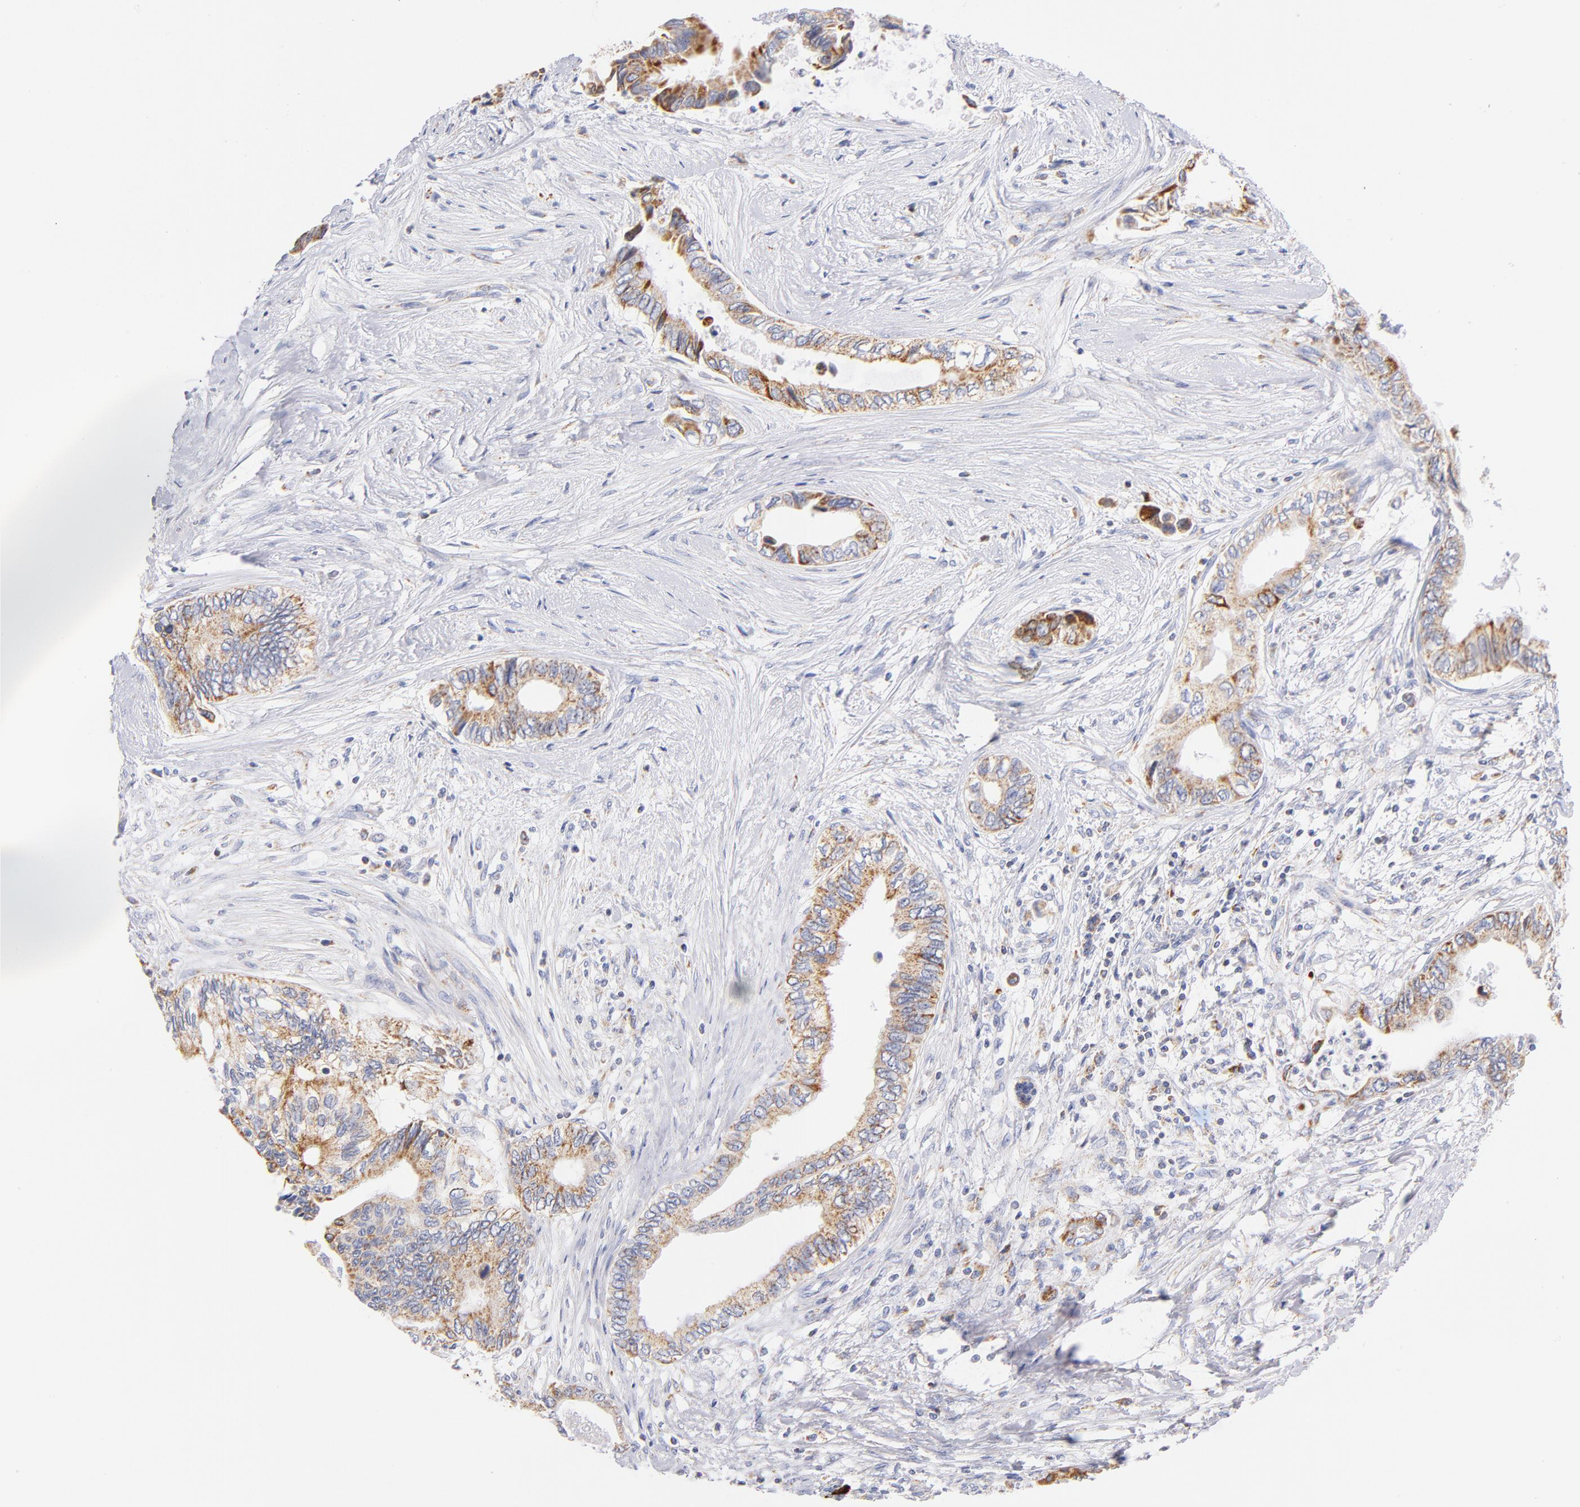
{"staining": {"intensity": "moderate", "quantity": ">75%", "location": "cytoplasmic/membranous"}, "tissue": "pancreatic cancer", "cell_type": "Tumor cells", "image_type": "cancer", "snomed": [{"axis": "morphology", "description": "Adenocarcinoma, NOS"}, {"axis": "topography", "description": "Pancreas"}], "caption": "DAB immunohistochemical staining of pancreatic cancer (adenocarcinoma) reveals moderate cytoplasmic/membranous protein staining in approximately >75% of tumor cells. The protein is shown in brown color, while the nuclei are stained blue.", "gene": "AIFM1", "patient": {"sex": "female", "age": 66}}